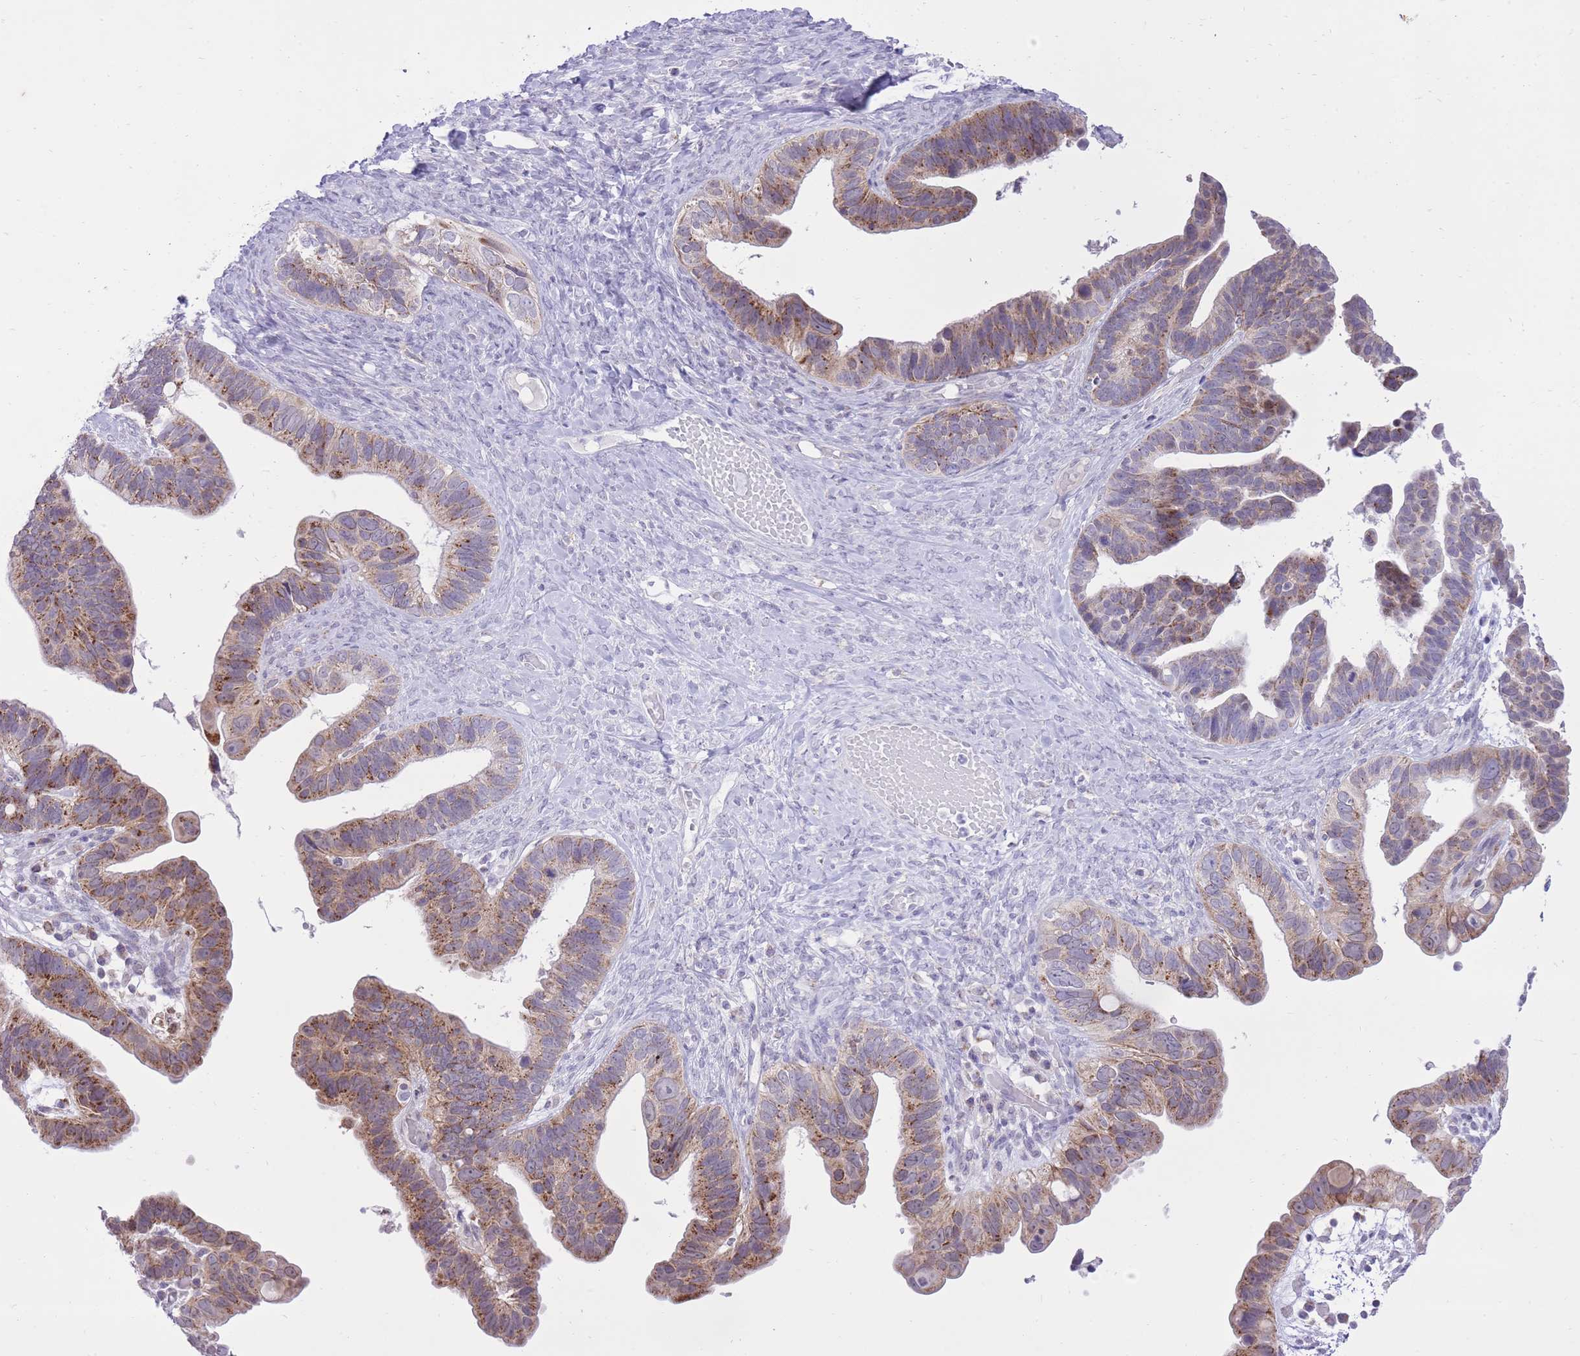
{"staining": {"intensity": "moderate", "quantity": ">75%", "location": "cytoplasmic/membranous"}, "tissue": "ovarian cancer", "cell_type": "Tumor cells", "image_type": "cancer", "snomed": [{"axis": "morphology", "description": "Cystadenocarcinoma, serous, NOS"}, {"axis": "topography", "description": "Ovary"}], "caption": "Ovarian cancer (serous cystadenocarcinoma) stained with a brown dye reveals moderate cytoplasmic/membranous positive staining in approximately >75% of tumor cells.", "gene": "DENND2D", "patient": {"sex": "female", "age": 56}}